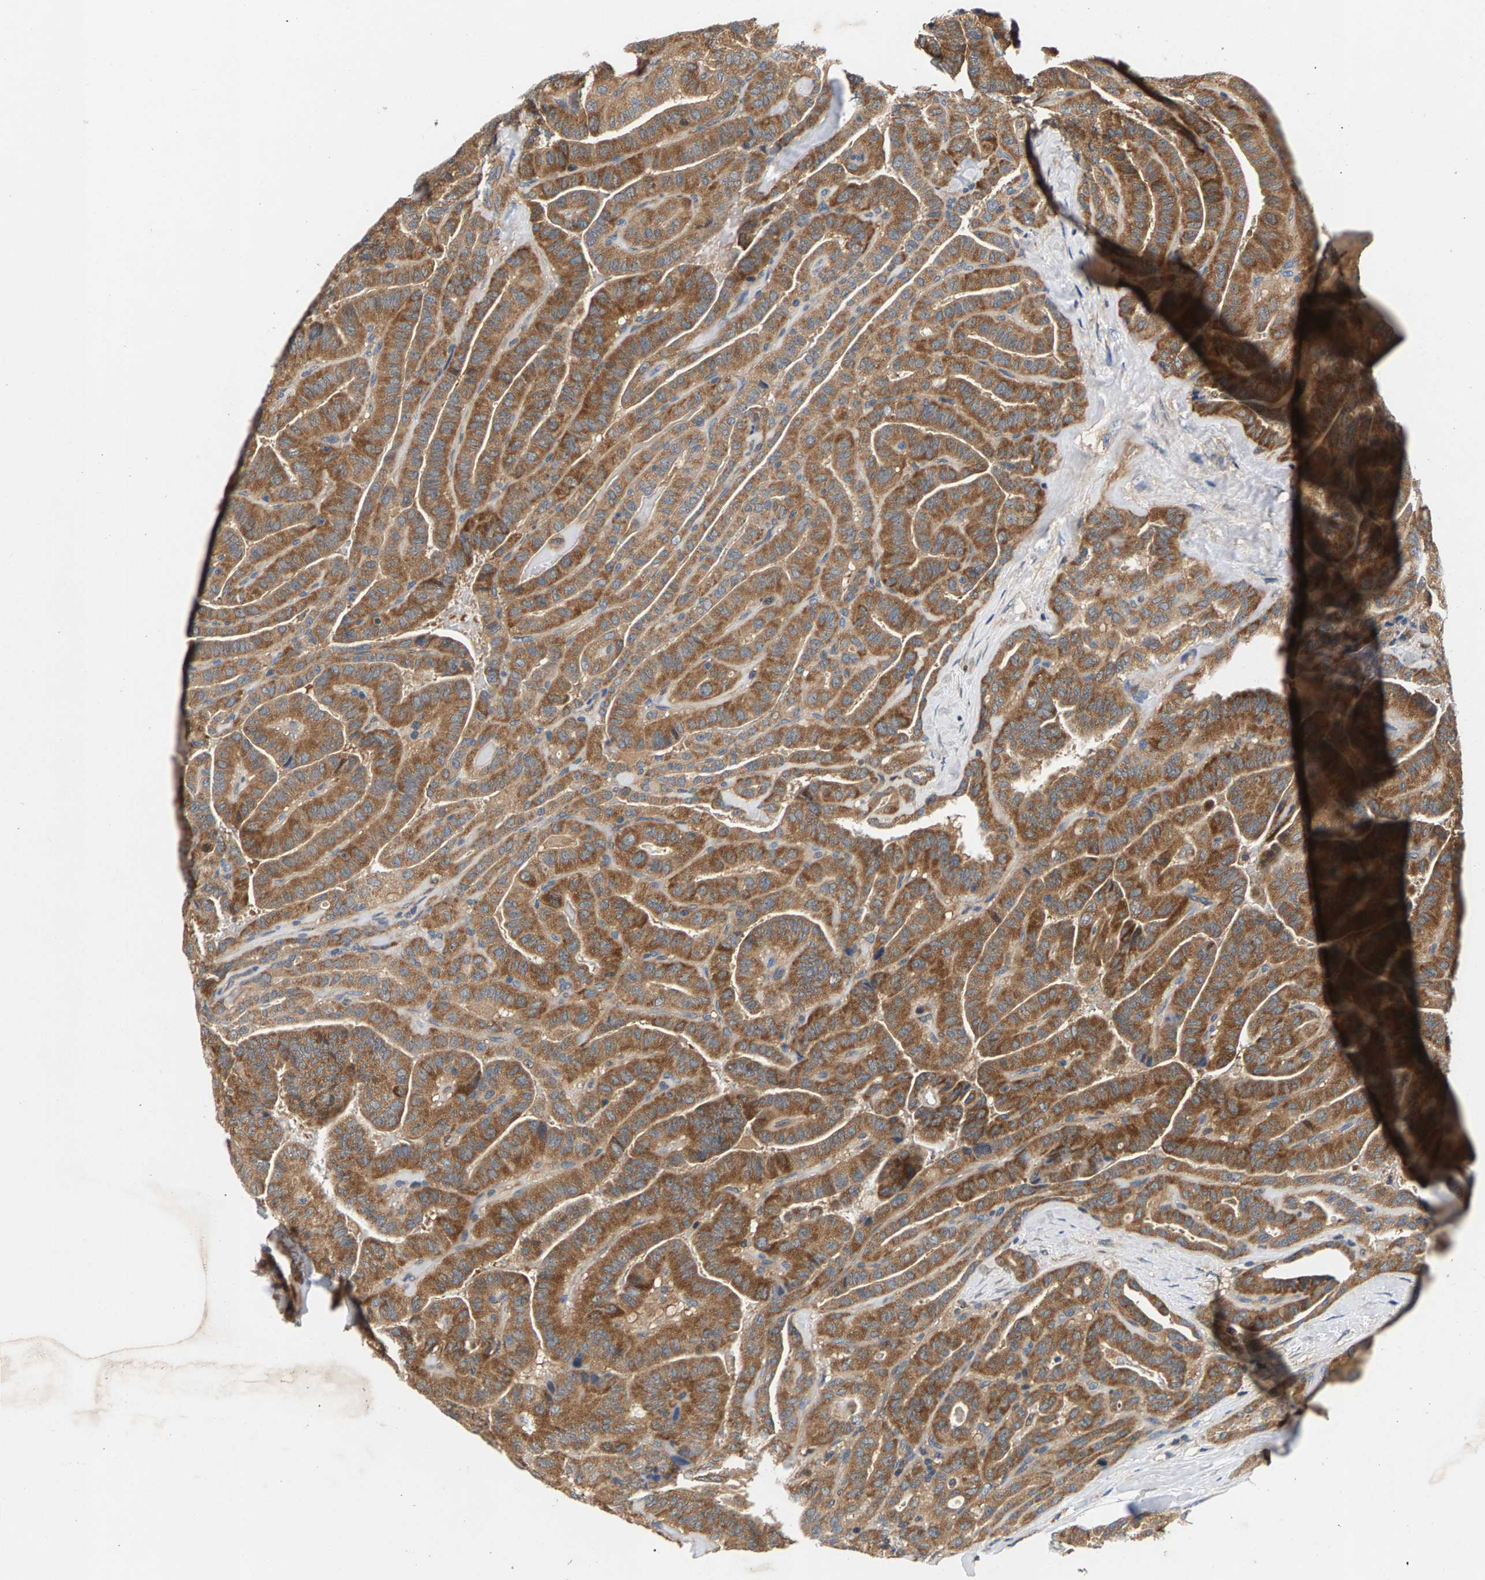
{"staining": {"intensity": "moderate", "quantity": ">75%", "location": "cytoplasmic/membranous"}, "tissue": "thyroid cancer", "cell_type": "Tumor cells", "image_type": "cancer", "snomed": [{"axis": "morphology", "description": "Papillary adenocarcinoma, NOS"}, {"axis": "topography", "description": "Thyroid gland"}], "caption": "This micrograph demonstrates immunohistochemistry staining of human thyroid cancer, with medium moderate cytoplasmic/membranous expression in approximately >75% of tumor cells.", "gene": "FAM78A", "patient": {"sex": "male", "age": 77}}